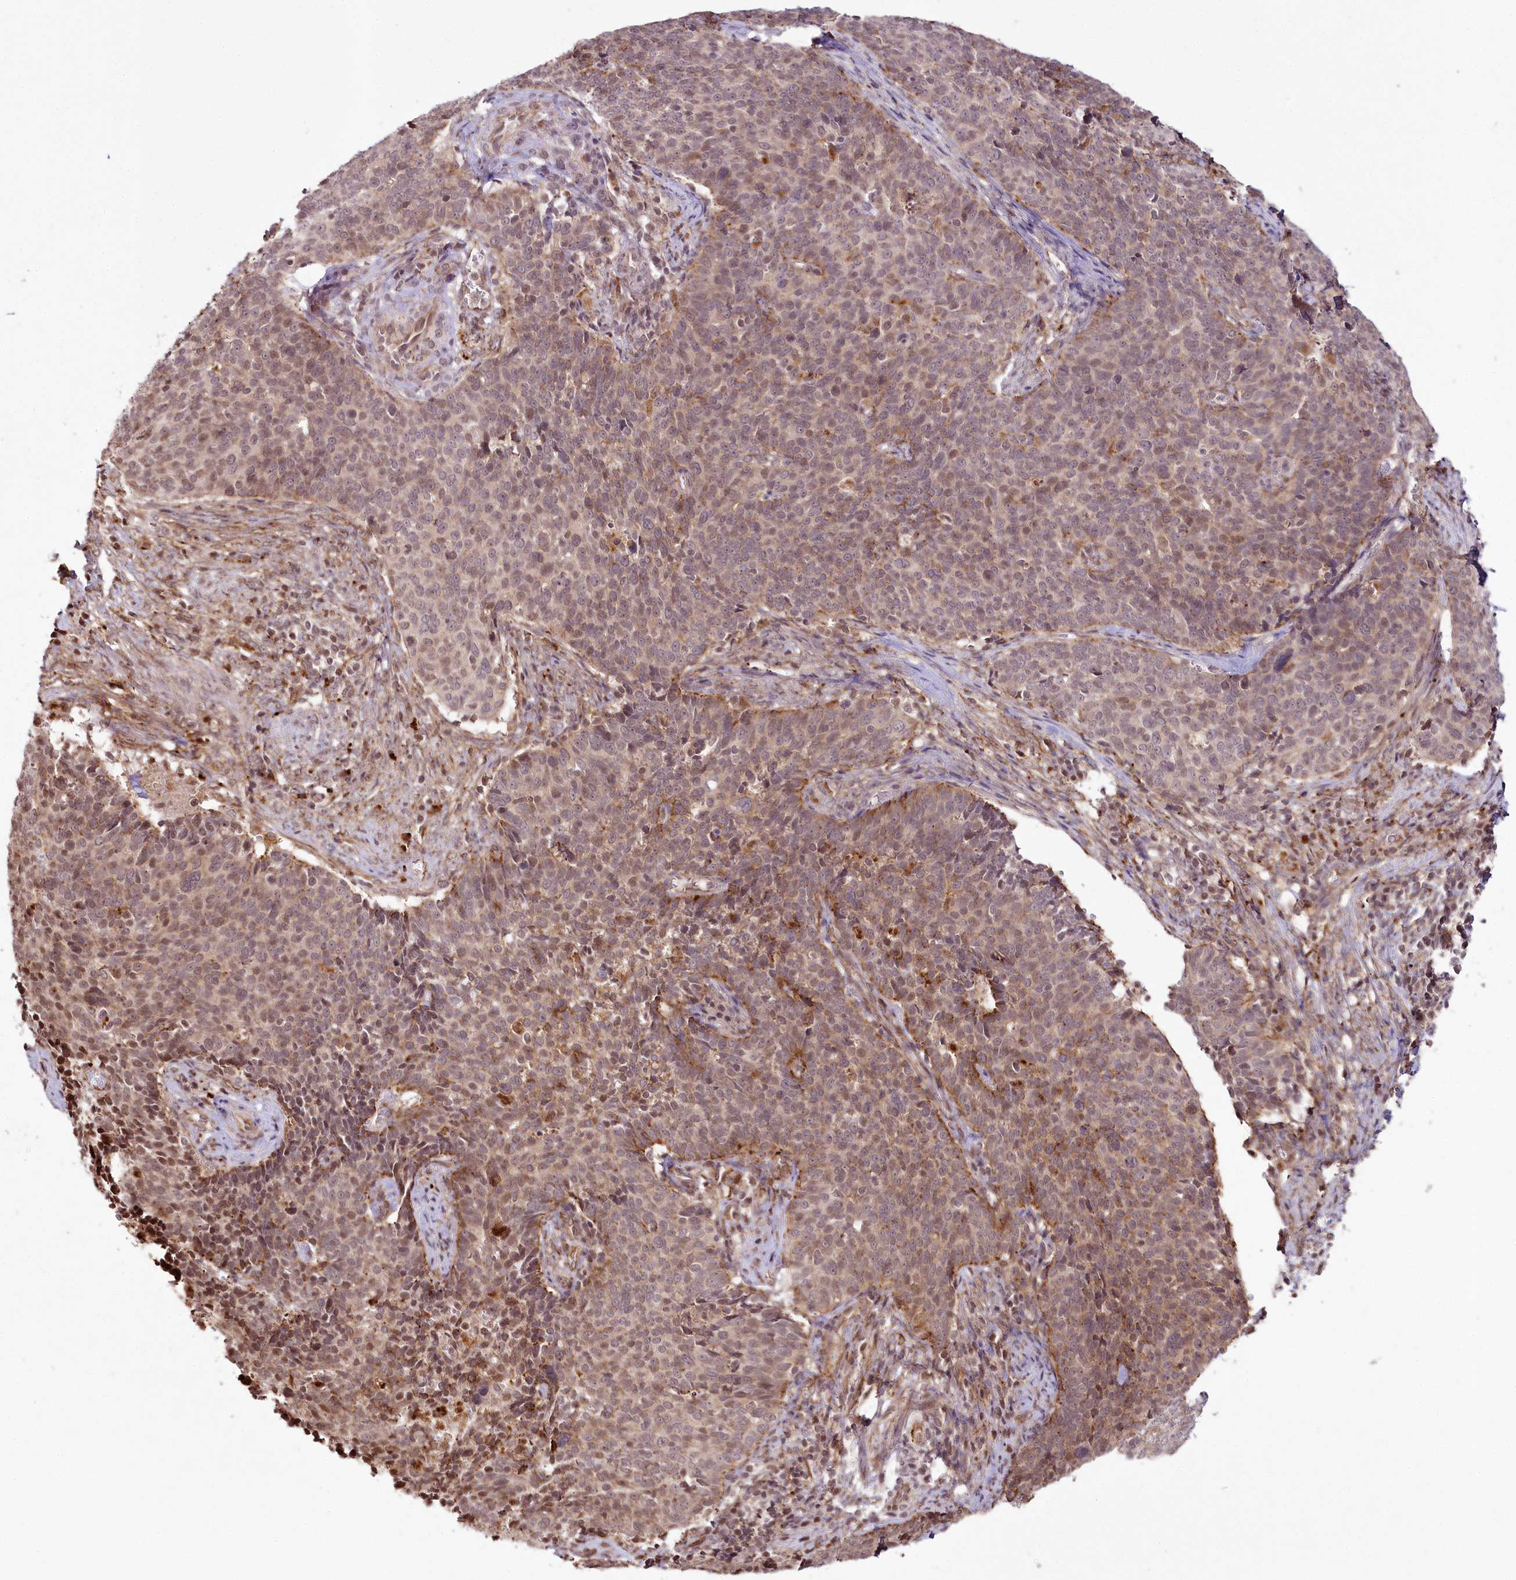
{"staining": {"intensity": "weak", "quantity": "<25%", "location": "nuclear"}, "tissue": "cervical cancer", "cell_type": "Tumor cells", "image_type": "cancer", "snomed": [{"axis": "morphology", "description": "Squamous cell carcinoma, NOS"}, {"axis": "topography", "description": "Cervix"}], "caption": "This image is of squamous cell carcinoma (cervical) stained with IHC to label a protein in brown with the nuclei are counter-stained blue. There is no positivity in tumor cells.", "gene": "HOXC8", "patient": {"sex": "female", "age": 39}}